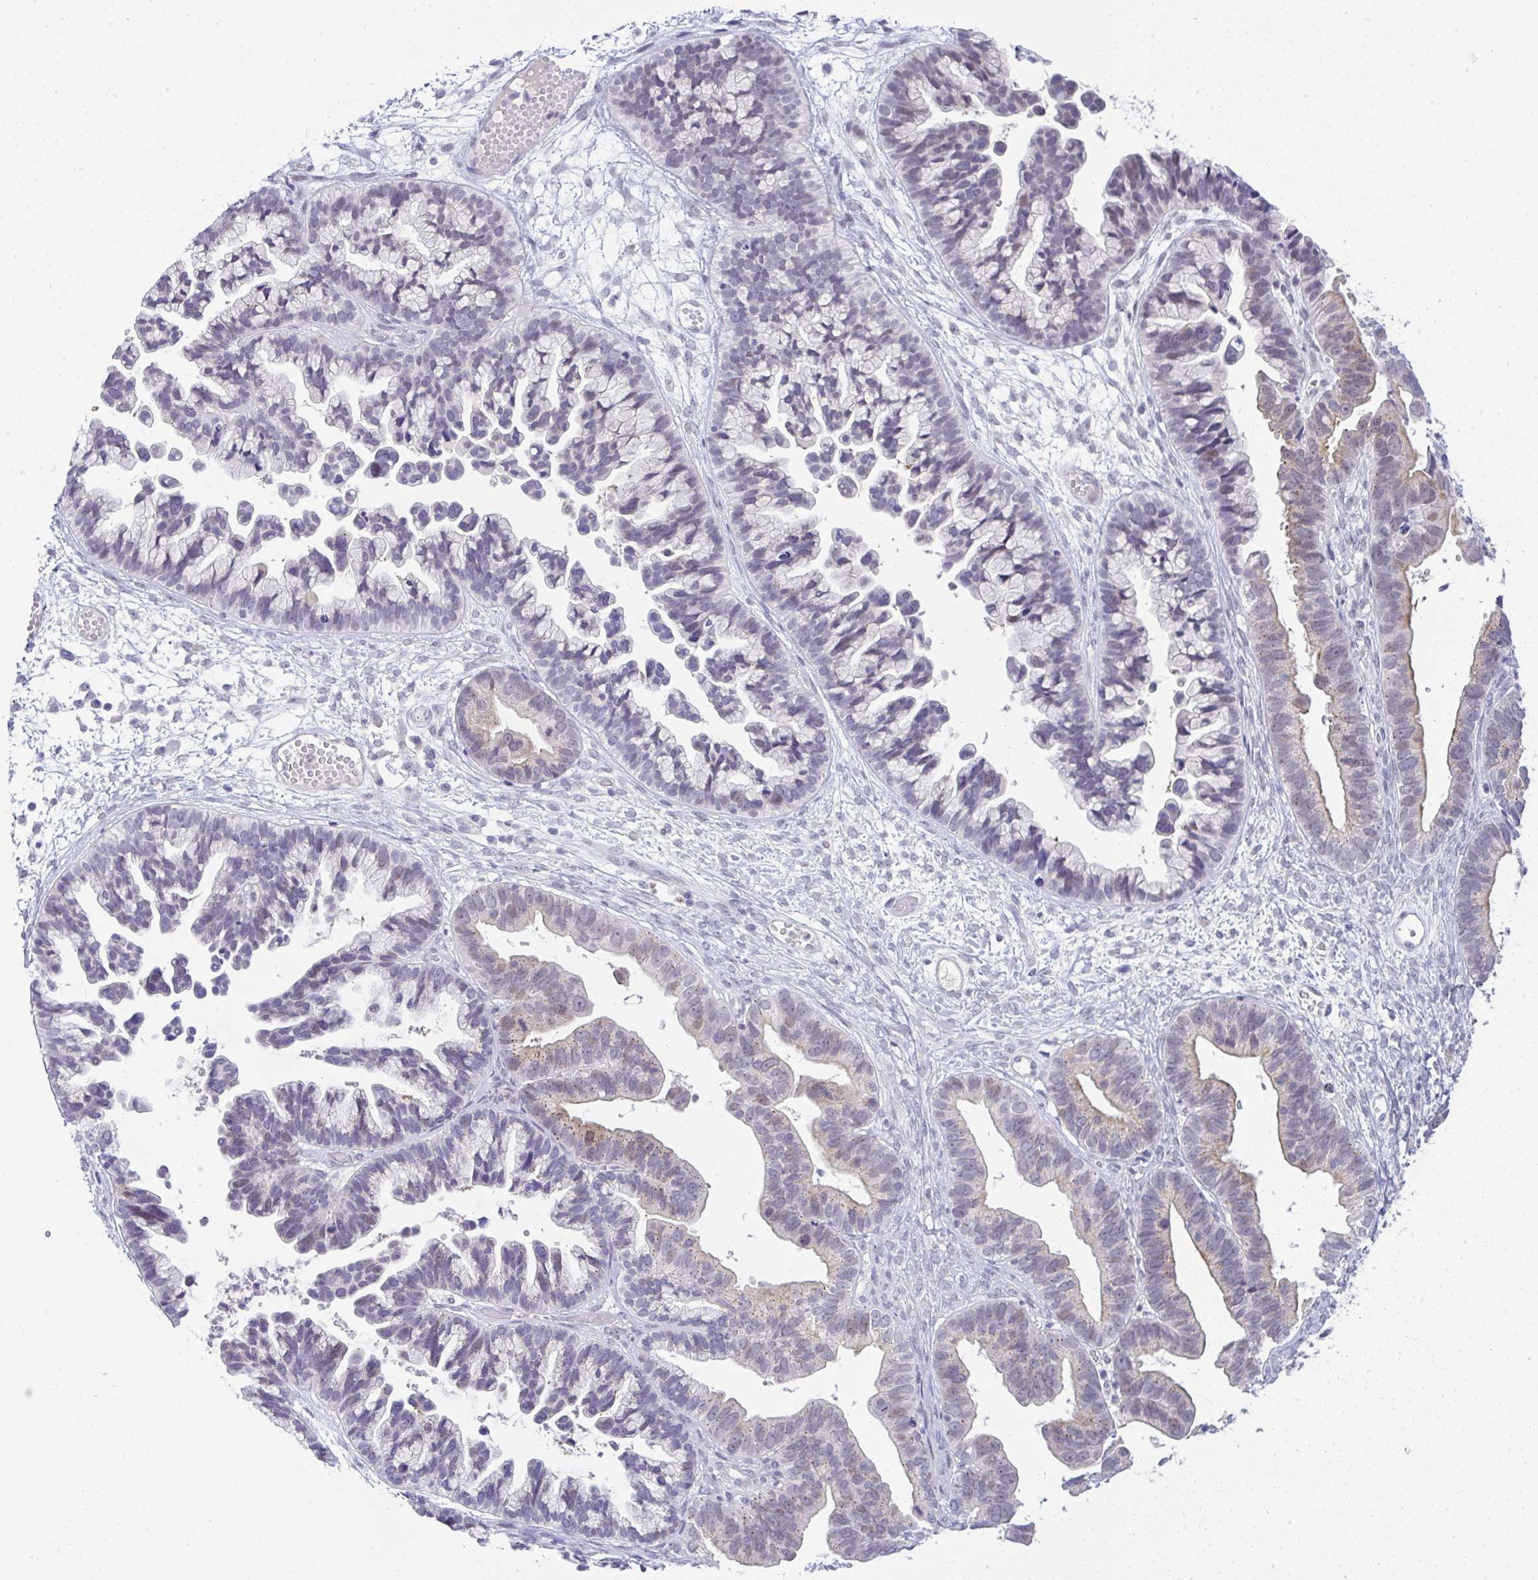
{"staining": {"intensity": "weak", "quantity": "25%-75%", "location": "cytoplasmic/membranous"}, "tissue": "ovarian cancer", "cell_type": "Tumor cells", "image_type": "cancer", "snomed": [{"axis": "morphology", "description": "Cystadenocarcinoma, serous, NOS"}, {"axis": "topography", "description": "Ovary"}], "caption": "Immunohistochemical staining of human ovarian serous cystadenocarcinoma shows low levels of weak cytoplasmic/membranous protein expression in about 25%-75% of tumor cells.", "gene": "FAM177A1", "patient": {"sex": "female", "age": 56}}